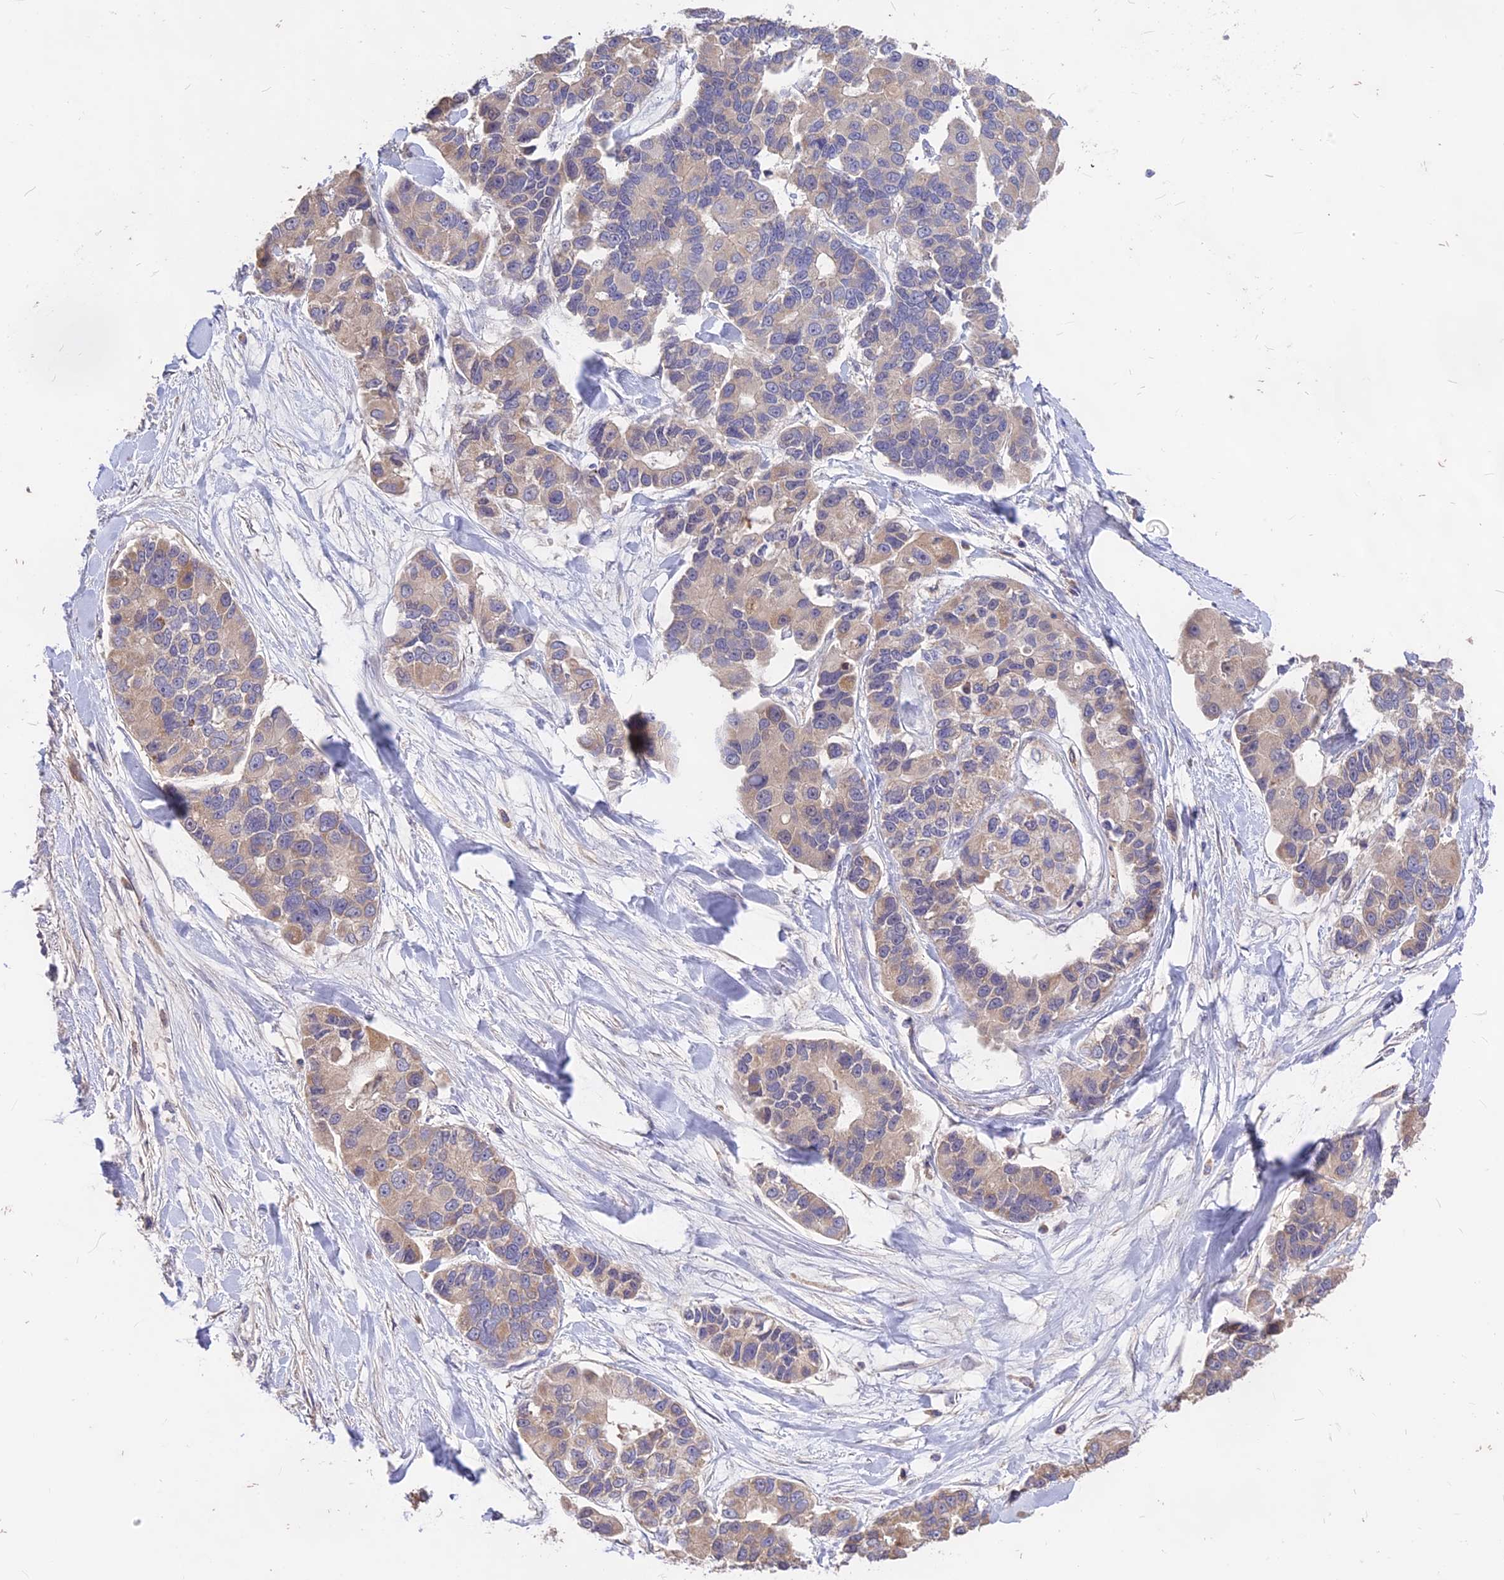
{"staining": {"intensity": "weak", "quantity": "<25%", "location": "cytoplasmic/membranous"}, "tissue": "lung cancer", "cell_type": "Tumor cells", "image_type": "cancer", "snomed": [{"axis": "morphology", "description": "Adenocarcinoma, NOS"}, {"axis": "topography", "description": "Lung"}], "caption": "Immunohistochemical staining of human adenocarcinoma (lung) demonstrates no significant positivity in tumor cells. (Stains: DAB IHC with hematoxylin counter stain, Microscopy: brightfield microscopy at high magnification).", "gene": "NUDT8", "patient": {"sex": "female", "age": 54}}